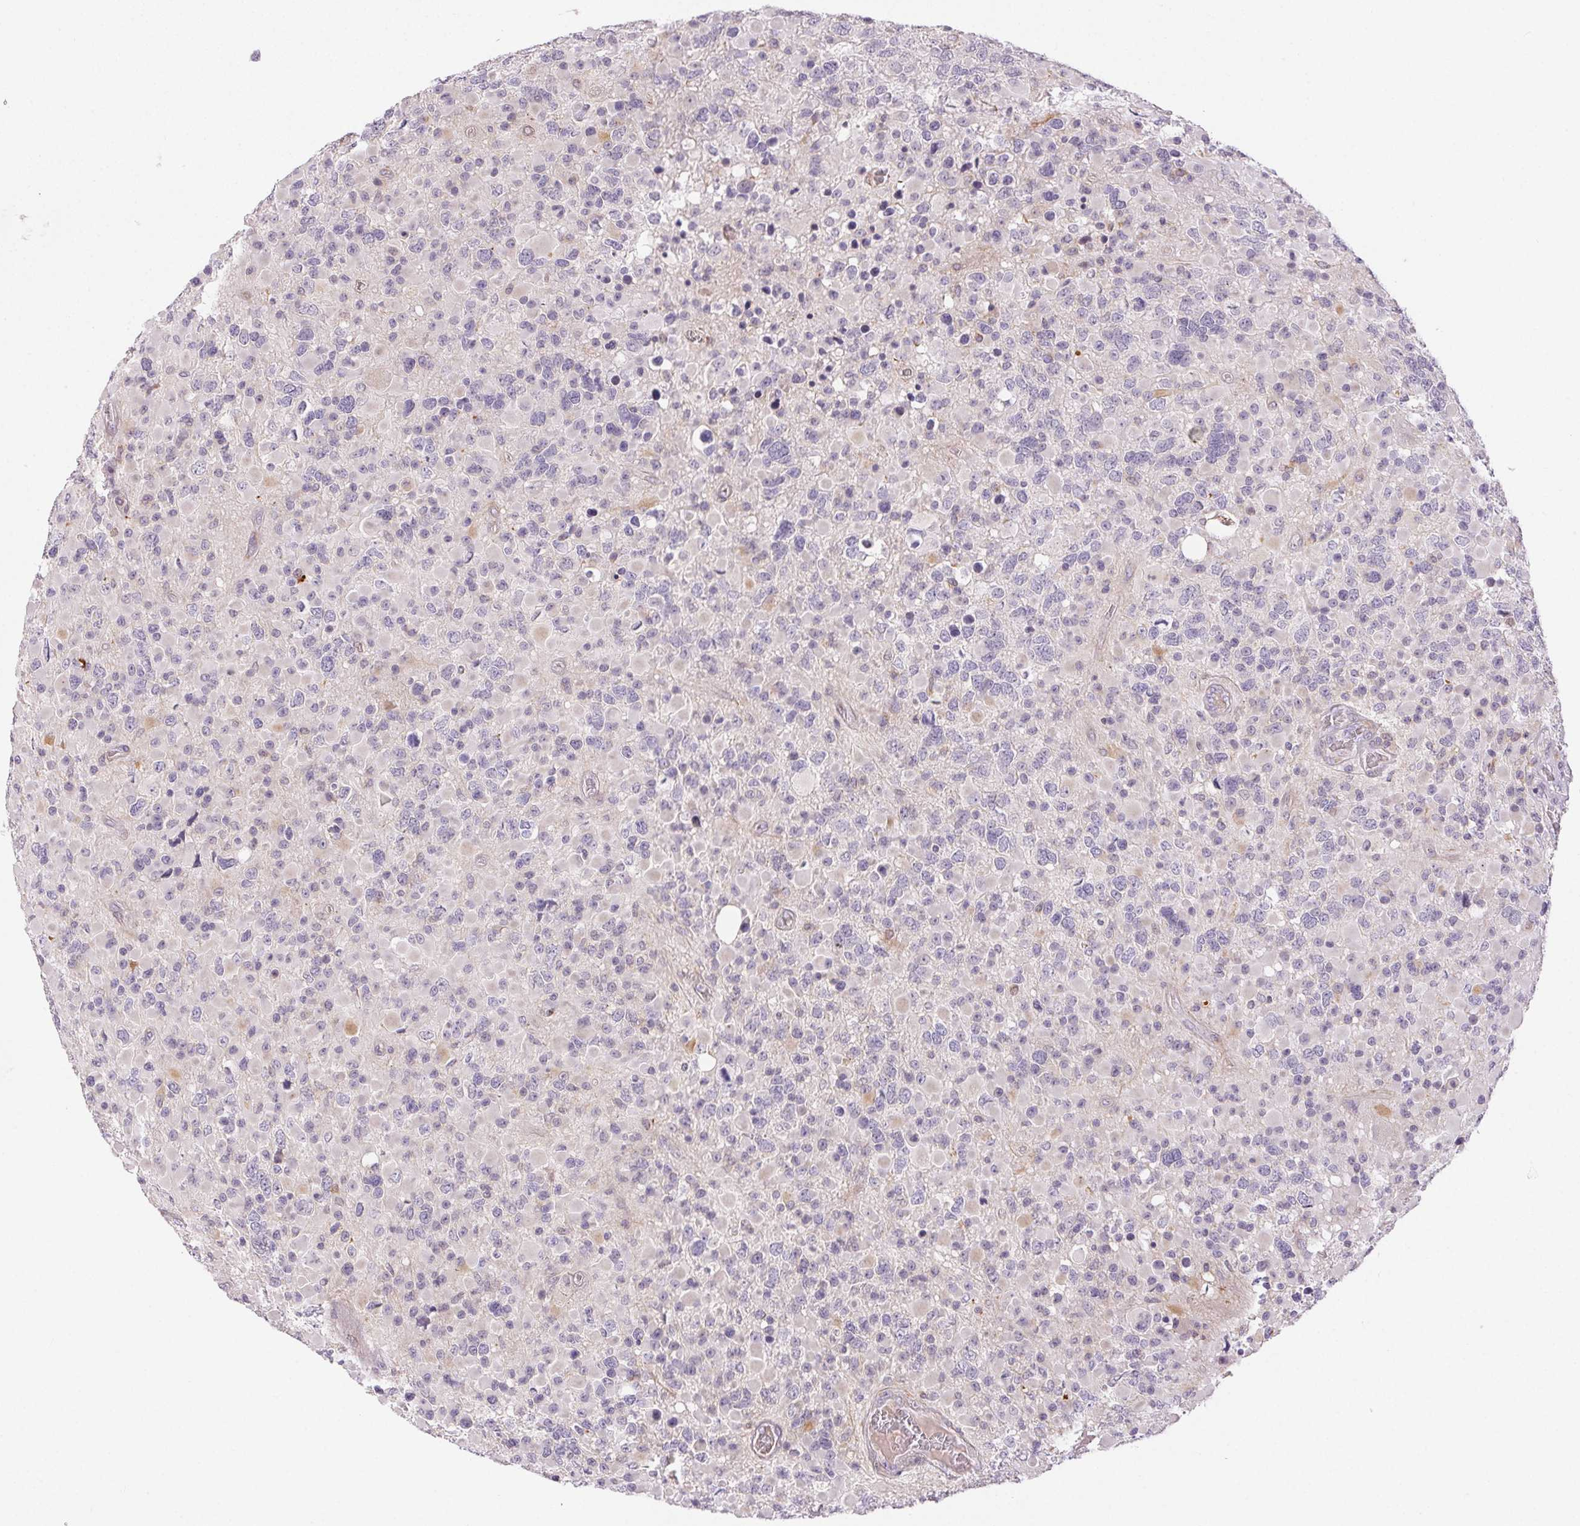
{"staining": {"intensity": "negative", "quantity": "none", "location": "none"}, "tissue": "glioma", "cell_type": "Tumor cells", "image_type": "cancer", "snomed": [{"axis": "morphology", "description": "Glioma, malignant, High grade"}, {"axis": "topography", "description": "Brain"}], "caption": "Tumor cells are negative for brown protein staining in glioma. Brightfield microscopy of immunohistochemistry (IHC) stained with DAB (3,3'-diaminobenzidine) (brown) and hematoxylin (blue), captured at high magnification.", "gene": "RPGRIP1", "patient": {"sex": "female", "age": 40}}